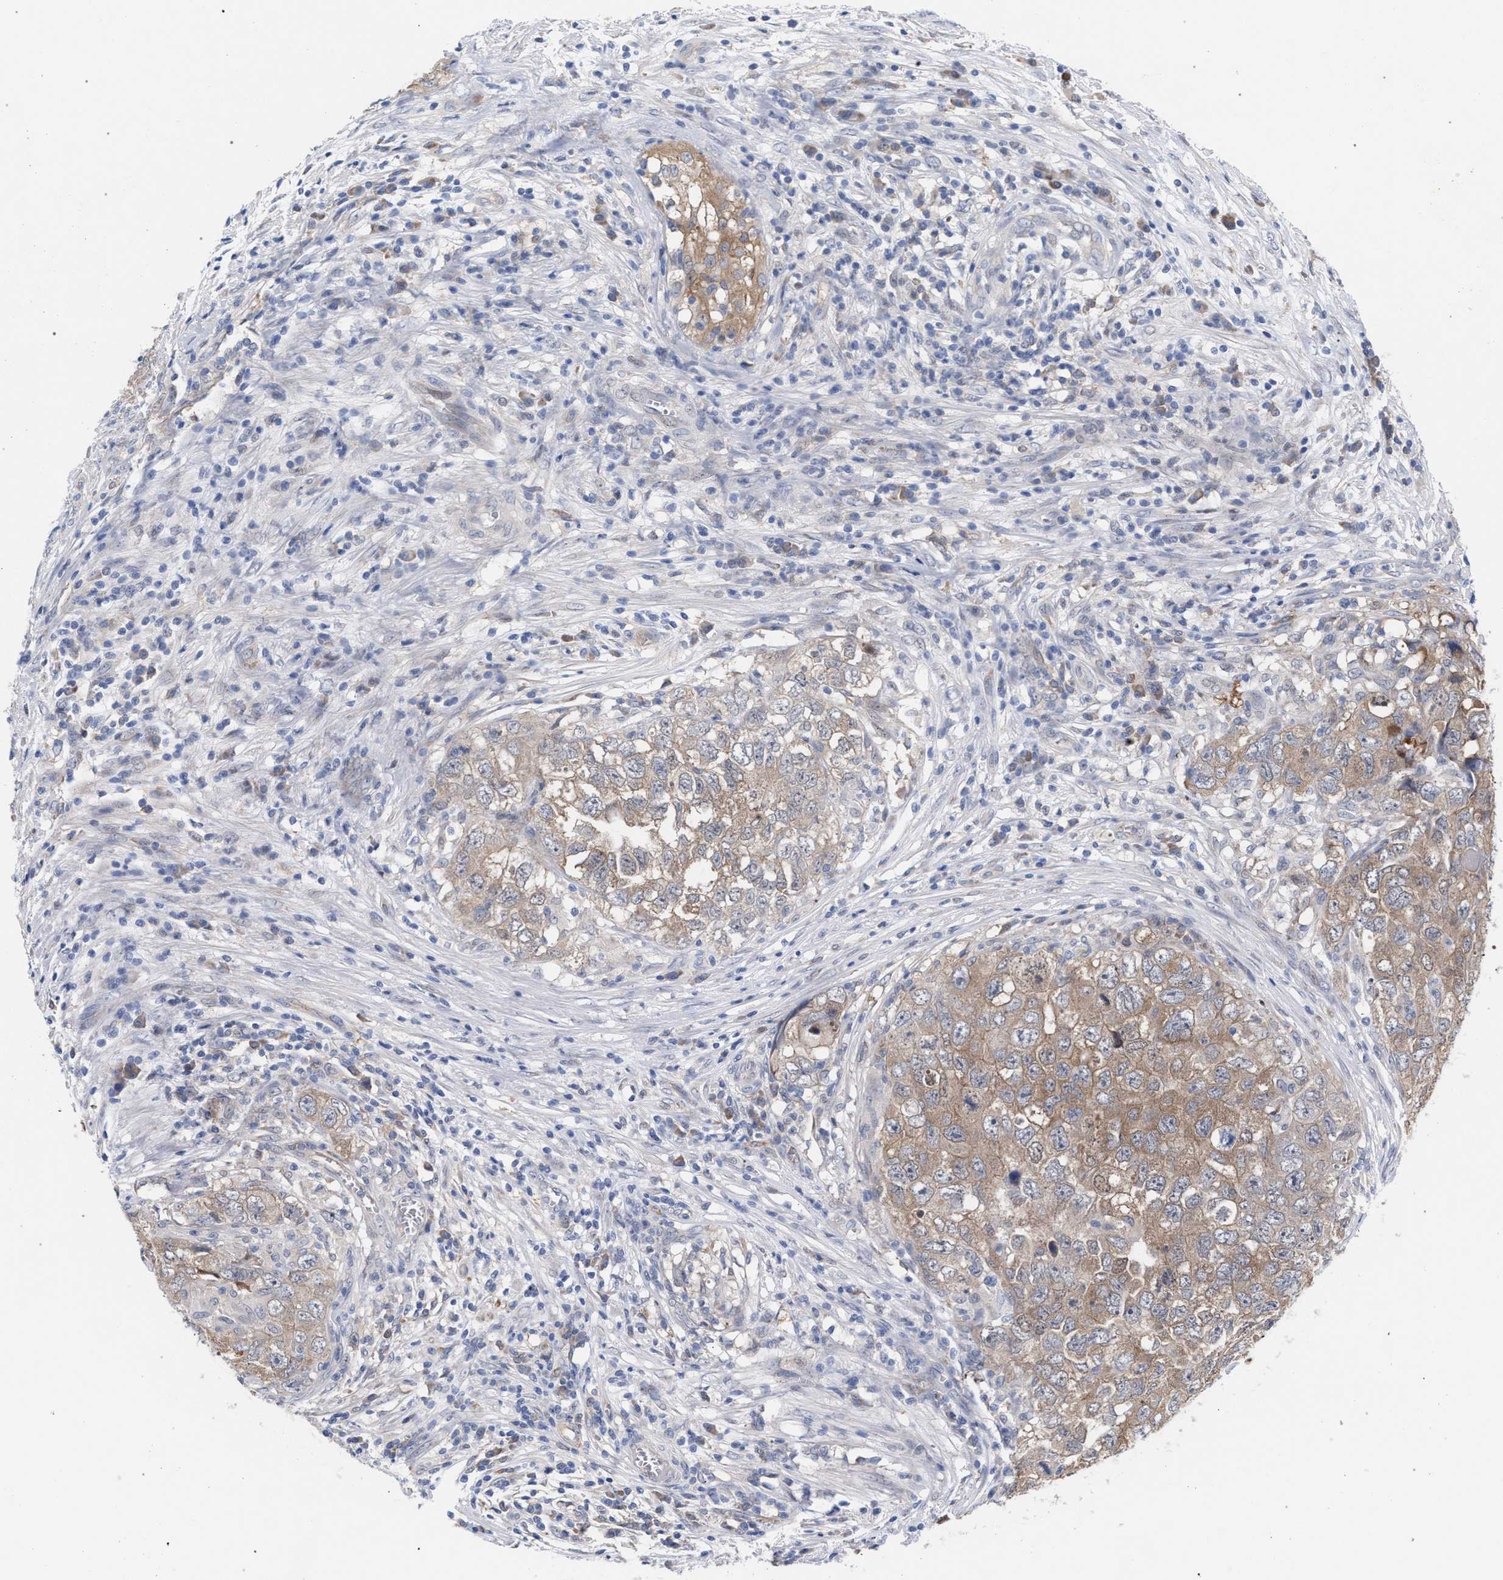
{"staining": {"intensity": "moderate", "quantity": "25%-75%", "location": "cytoplasmic/membranous"}, "tissue": "testis cancer", "cell_type": "Tumor cells", "image_type": "cancer", "snomed": [{"axis": "morphology", "description": "Seminoma, NOS"}, {"axis": "morphology", "description": "Carcinoma, Embryonal, NOS"}, {"axis": "topography", "description": "Testis"}], "caption": "About 25%-75% of tumor cells in human embryonal carcinoma (testis) show moderate cytoplasmic/membranous protein positivity as visualized by brown immunohistochemical staining.", "gene": "FHOD3", "patient": {"sex": "male", "age": 43}}